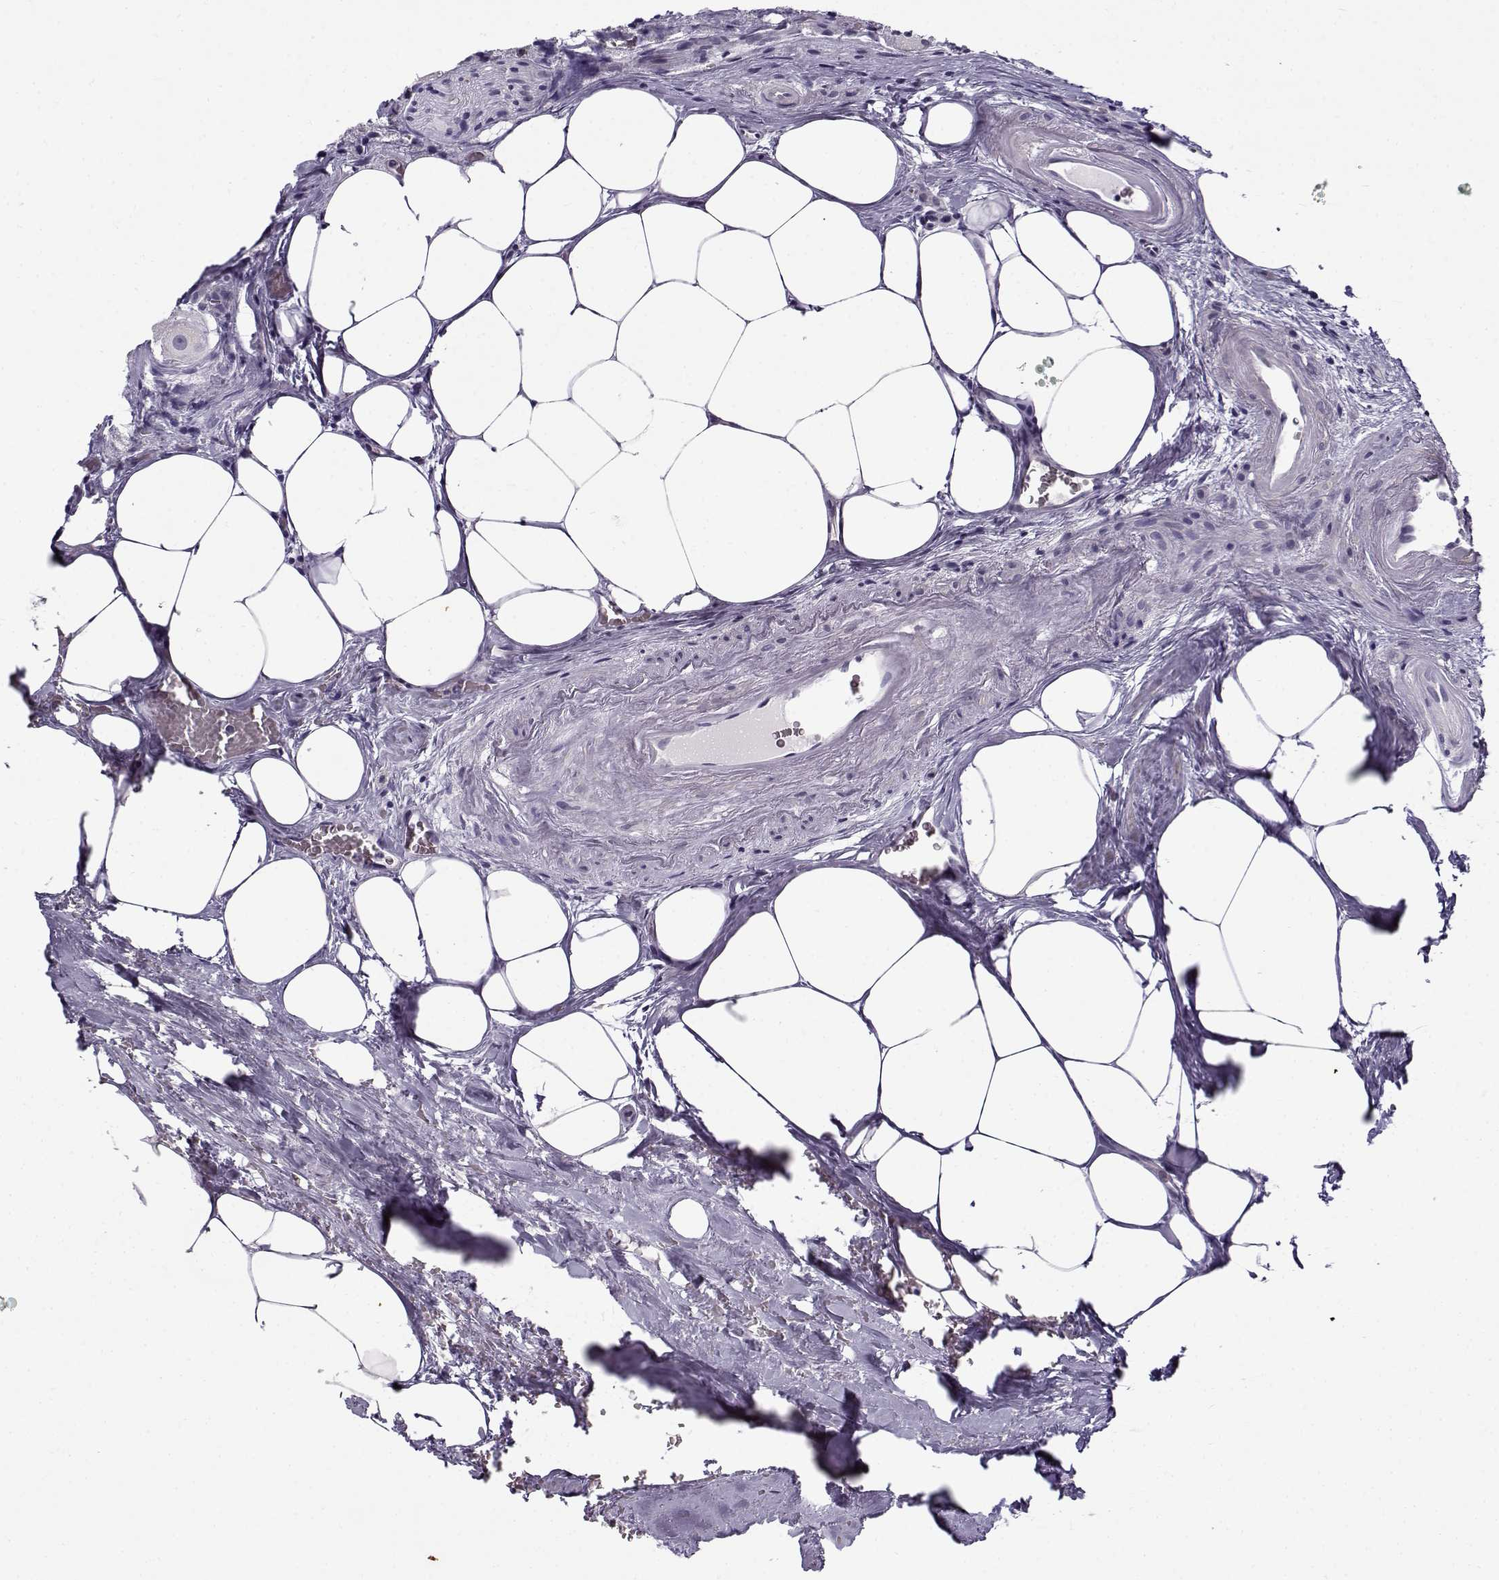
{"staining": {"intensity": "negative", "quantity": "none", "location": "none"}, "tissue": "prostate cancer", "cell_type": "Tumor cells", "image_type": "cancer", "snomed": [{"axis": "morphology", "description": "Adenocarcinoma, NOS"}, {"axis": "morphology", "description": "Adenocarcinoma, High grade"}, {"axis": "topography", "description": "Prostate"}], "caption": "Immunohistochemistry (IHC) of human prostate cancer (adenocarcinoma) reveals no staining in tumor cells.", "gene": "TEX55", "patient": {"sex": "male", "age": 64}}